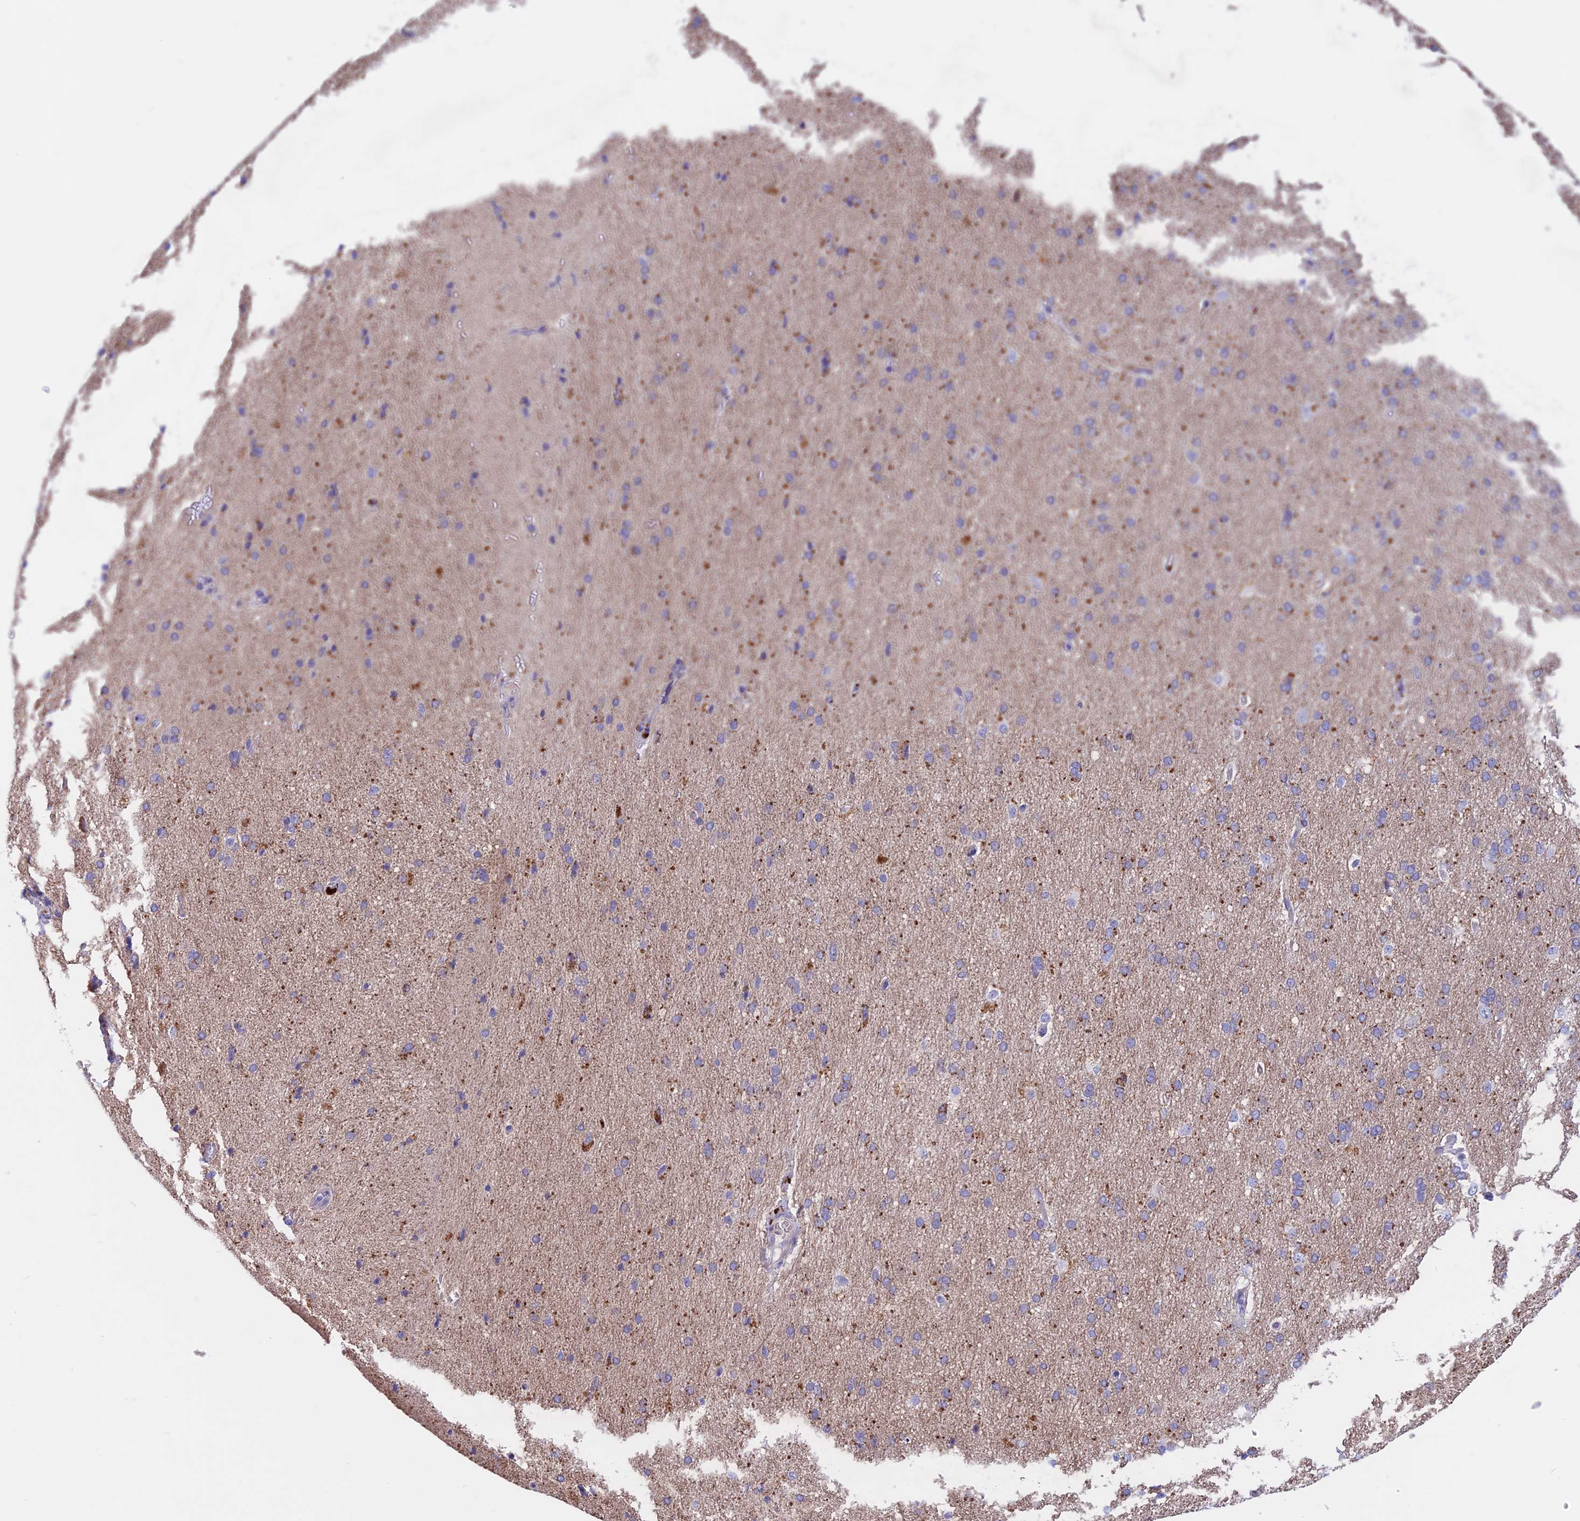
{"staining": {"intensity": "negative", "quantity": "none", "location": "none"}, "tissue": "cerebral cortex", "cell_type": "Endothelial cells", "image_type": "normal", "snomed": [{"axis": "morphology", "description": "Normal tissue, NOS"}, {"axis": "topography", "description": "Cerebral cortex"}], "caption": "Photomicrograph shows no protein positivity in endothelial cells of benign cerebral cortex. (DAB immunohistochemistry (IHC) visualized using brightfield microscopy, high magnification).", "gene": "TMEM138", "patient": {"sex": "male", "age": 62}}